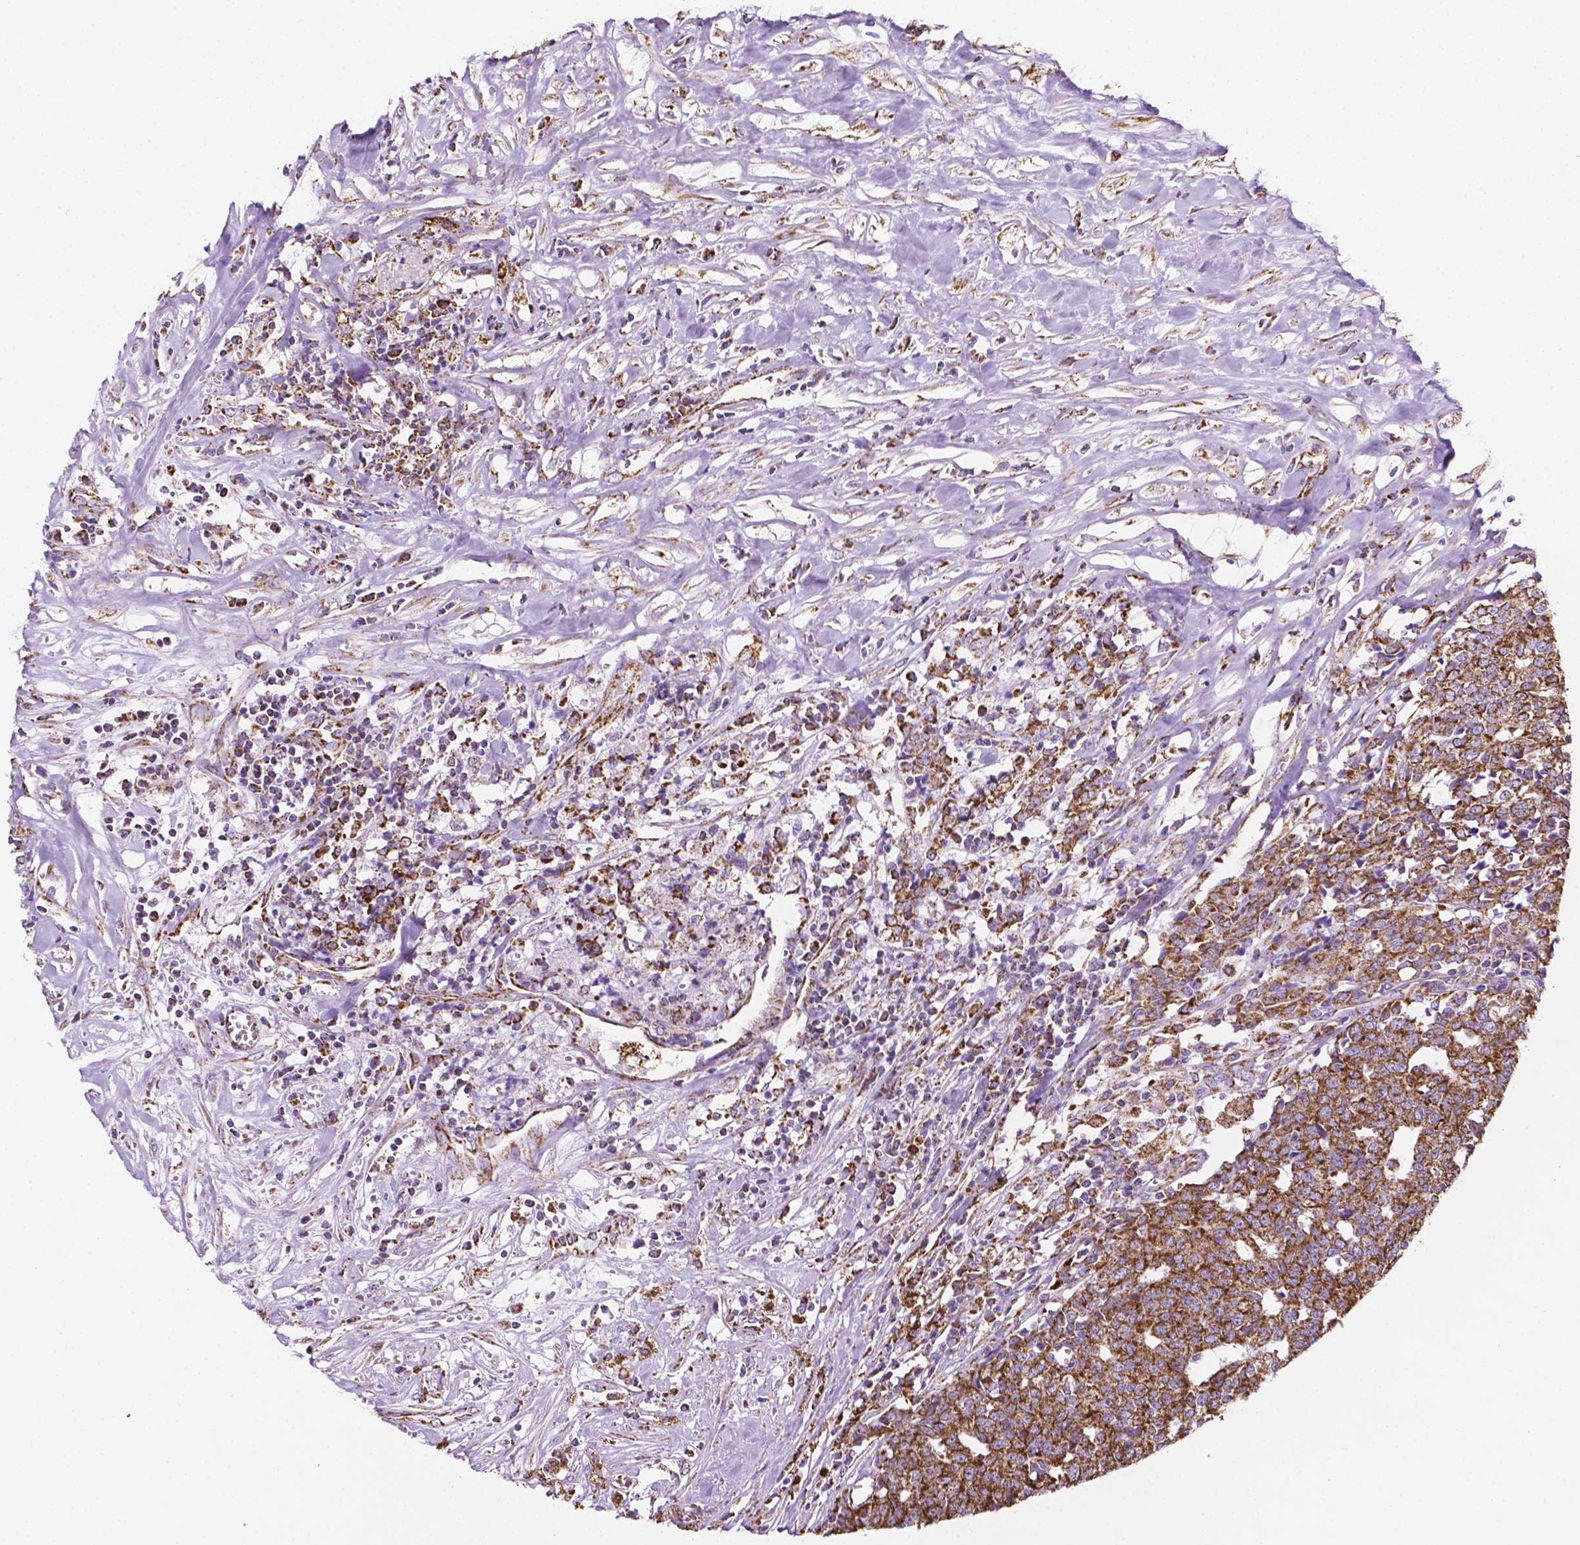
{"staining": {"intensity": "moderate", "quantity": ">75%", "location": "cytoplasmic/membranous"}, "tissue": "prostate cancer", "cell_type": "Tumor cells", "image_type": "cancer", "snomed": [{"axis": "morphology", "description": "Adenocarcinoma, High grade"}, {"axis": "topography", "description": "Prostate and seminal vesicle, NOS"}], "caption": "Tumor cells reveal moderate cytoplasmic/membranous expression in about >75% of cells in prostate adenocarcinoma (high-grade).", "gene": "RMDN3", "patient": {"sex": "male", "age": 60}}